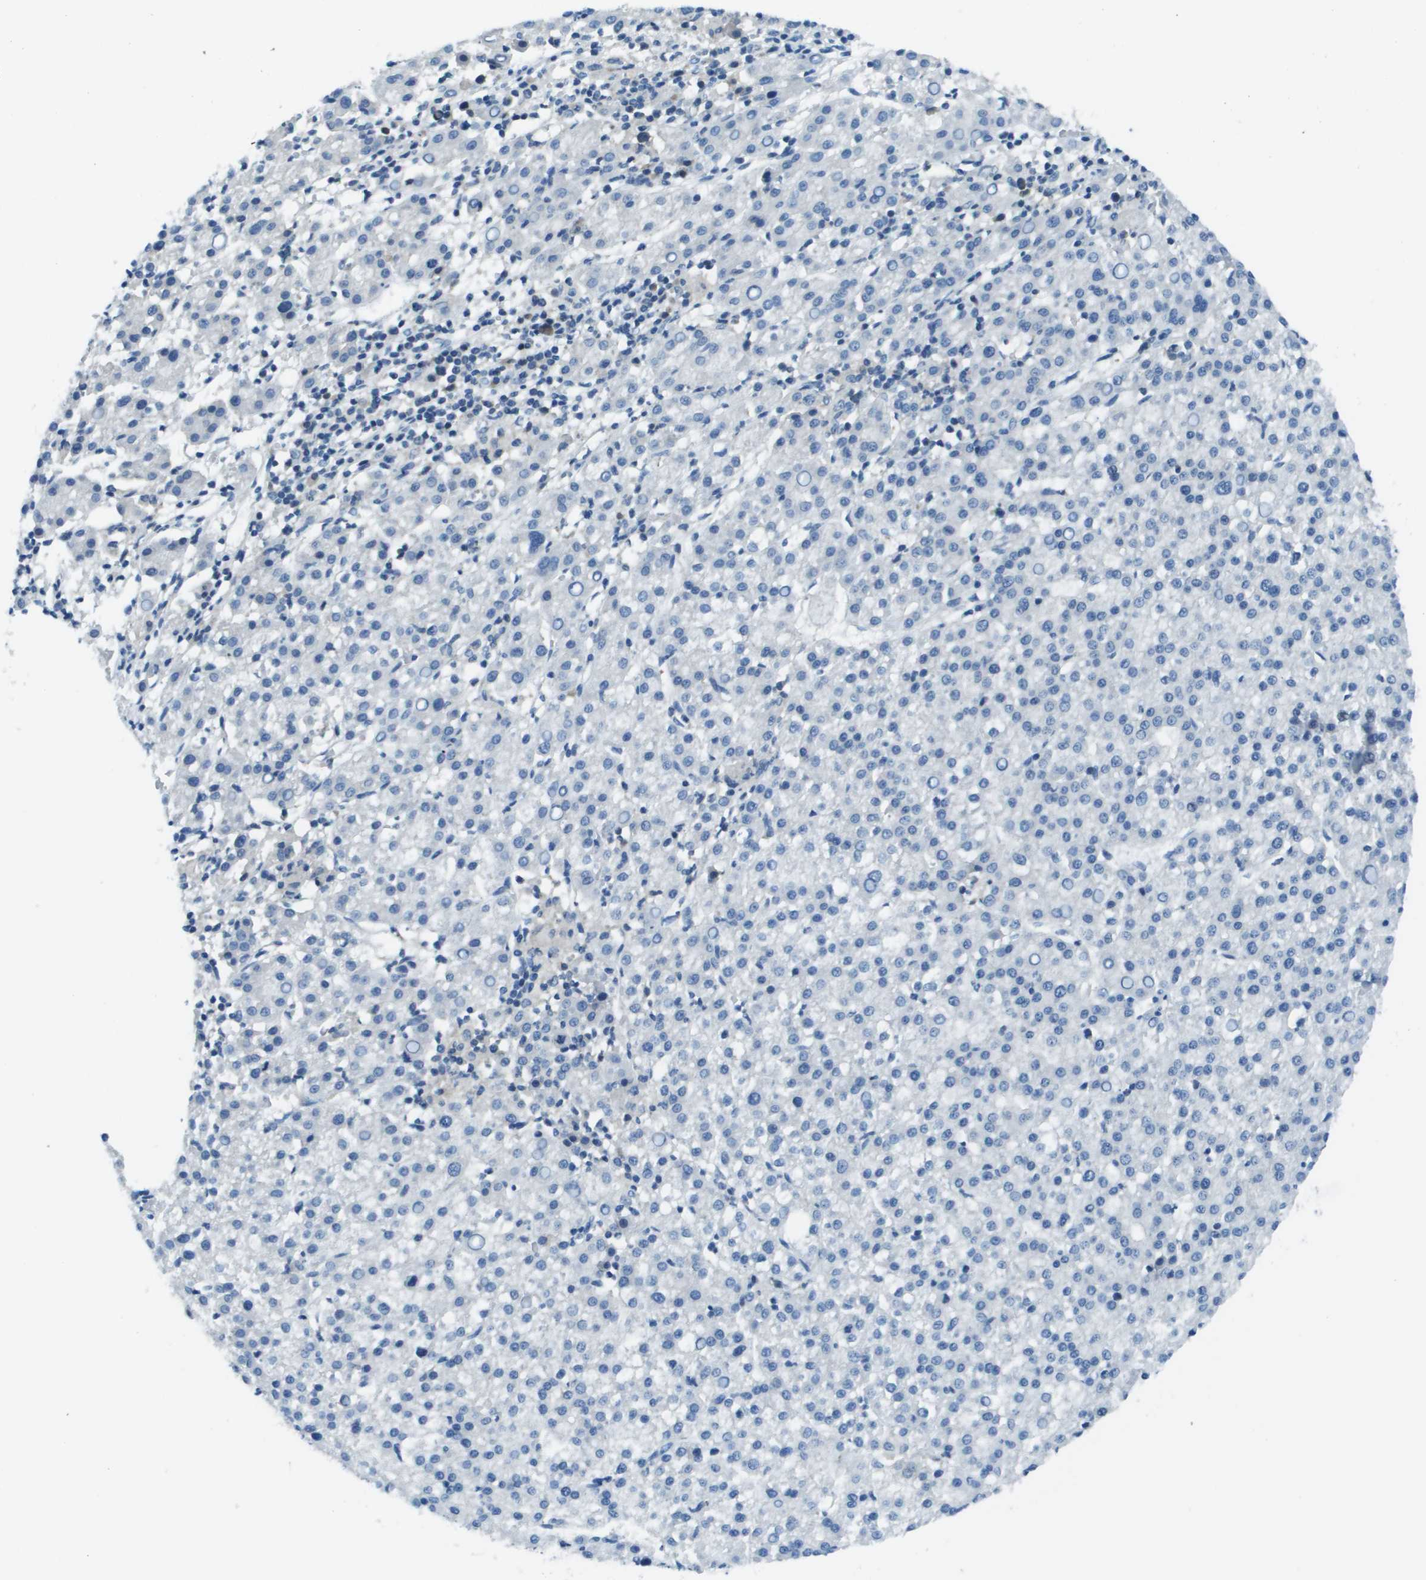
{"staining": {"intensity": "negative", "quantity": "none", "location": "none"}, "tissue": "liver cancer", "cell_type": "Tumor cells", "image_type": "cancer", "snomed": [{"axis": "morphology", "description": "Carcinoma, Hepatocellular, NOS"}, {"axis": "topography", "description": "Liver"}], "caption": "An IHC image of liver cancer (hepatocellular carcinoma) is shown. There is no staining in tumor cells of liver cancer (hepatocellular carcinoma).", "gene": "STIP1", "patient": {"sex": "female", "age": 58}}